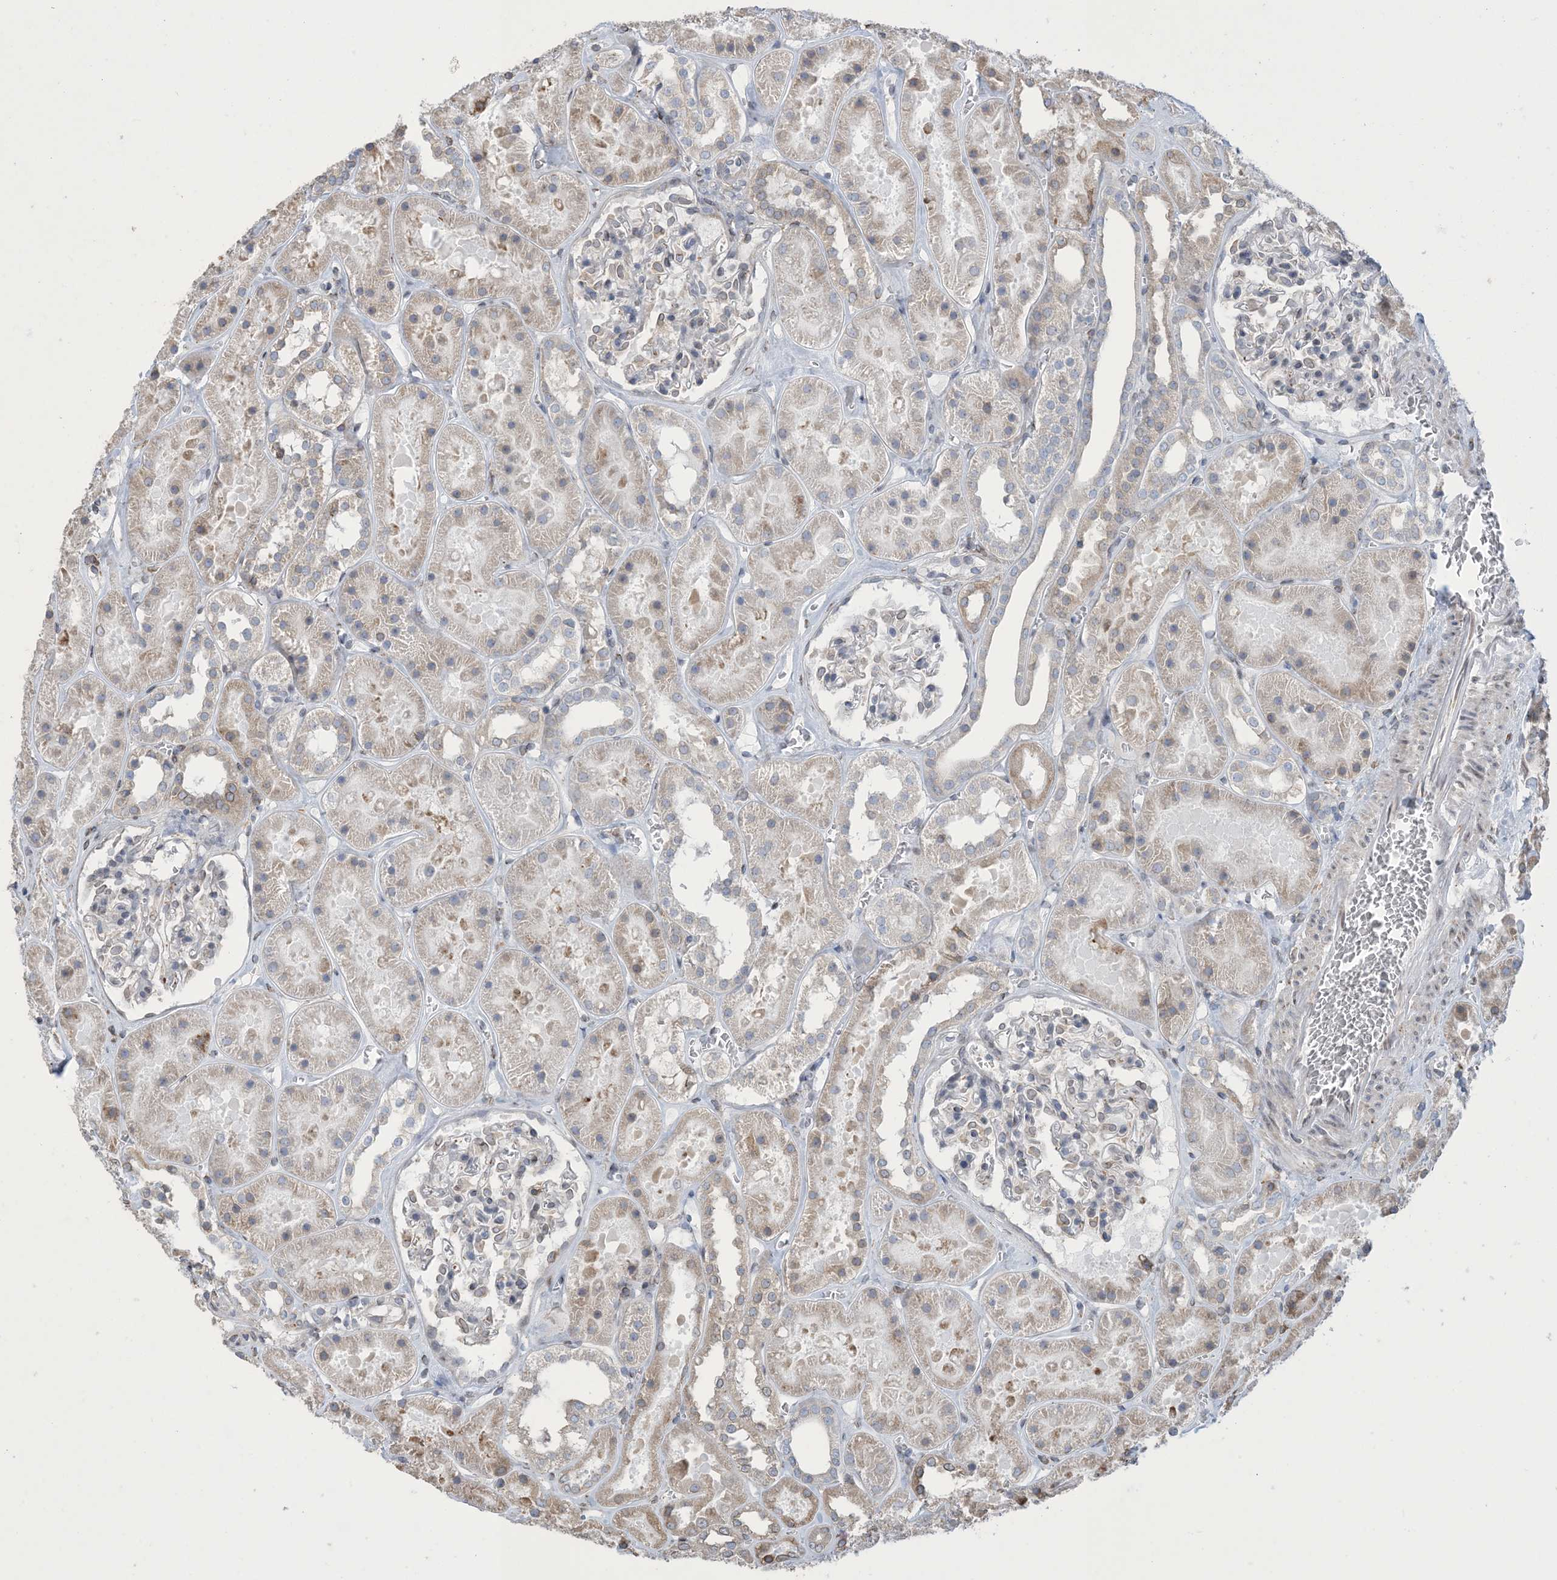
{"staining": {"intensity": "negative", "quantity": "none", "location": "none"}, "tissue": "kidney", "cell_type": "Cells in glomeruli", "image_type": "normal", "snomed": [{"axis": "morphology", "description": "Normal tissue, NOS"}, {"axis": "topography", "description": "Kidney"}], "caption": "Cells in glomeruli show no significant expression in unremarkable kidney.", "gene": "SHANK1", "patient": {"sex": "female", "age": 41}}